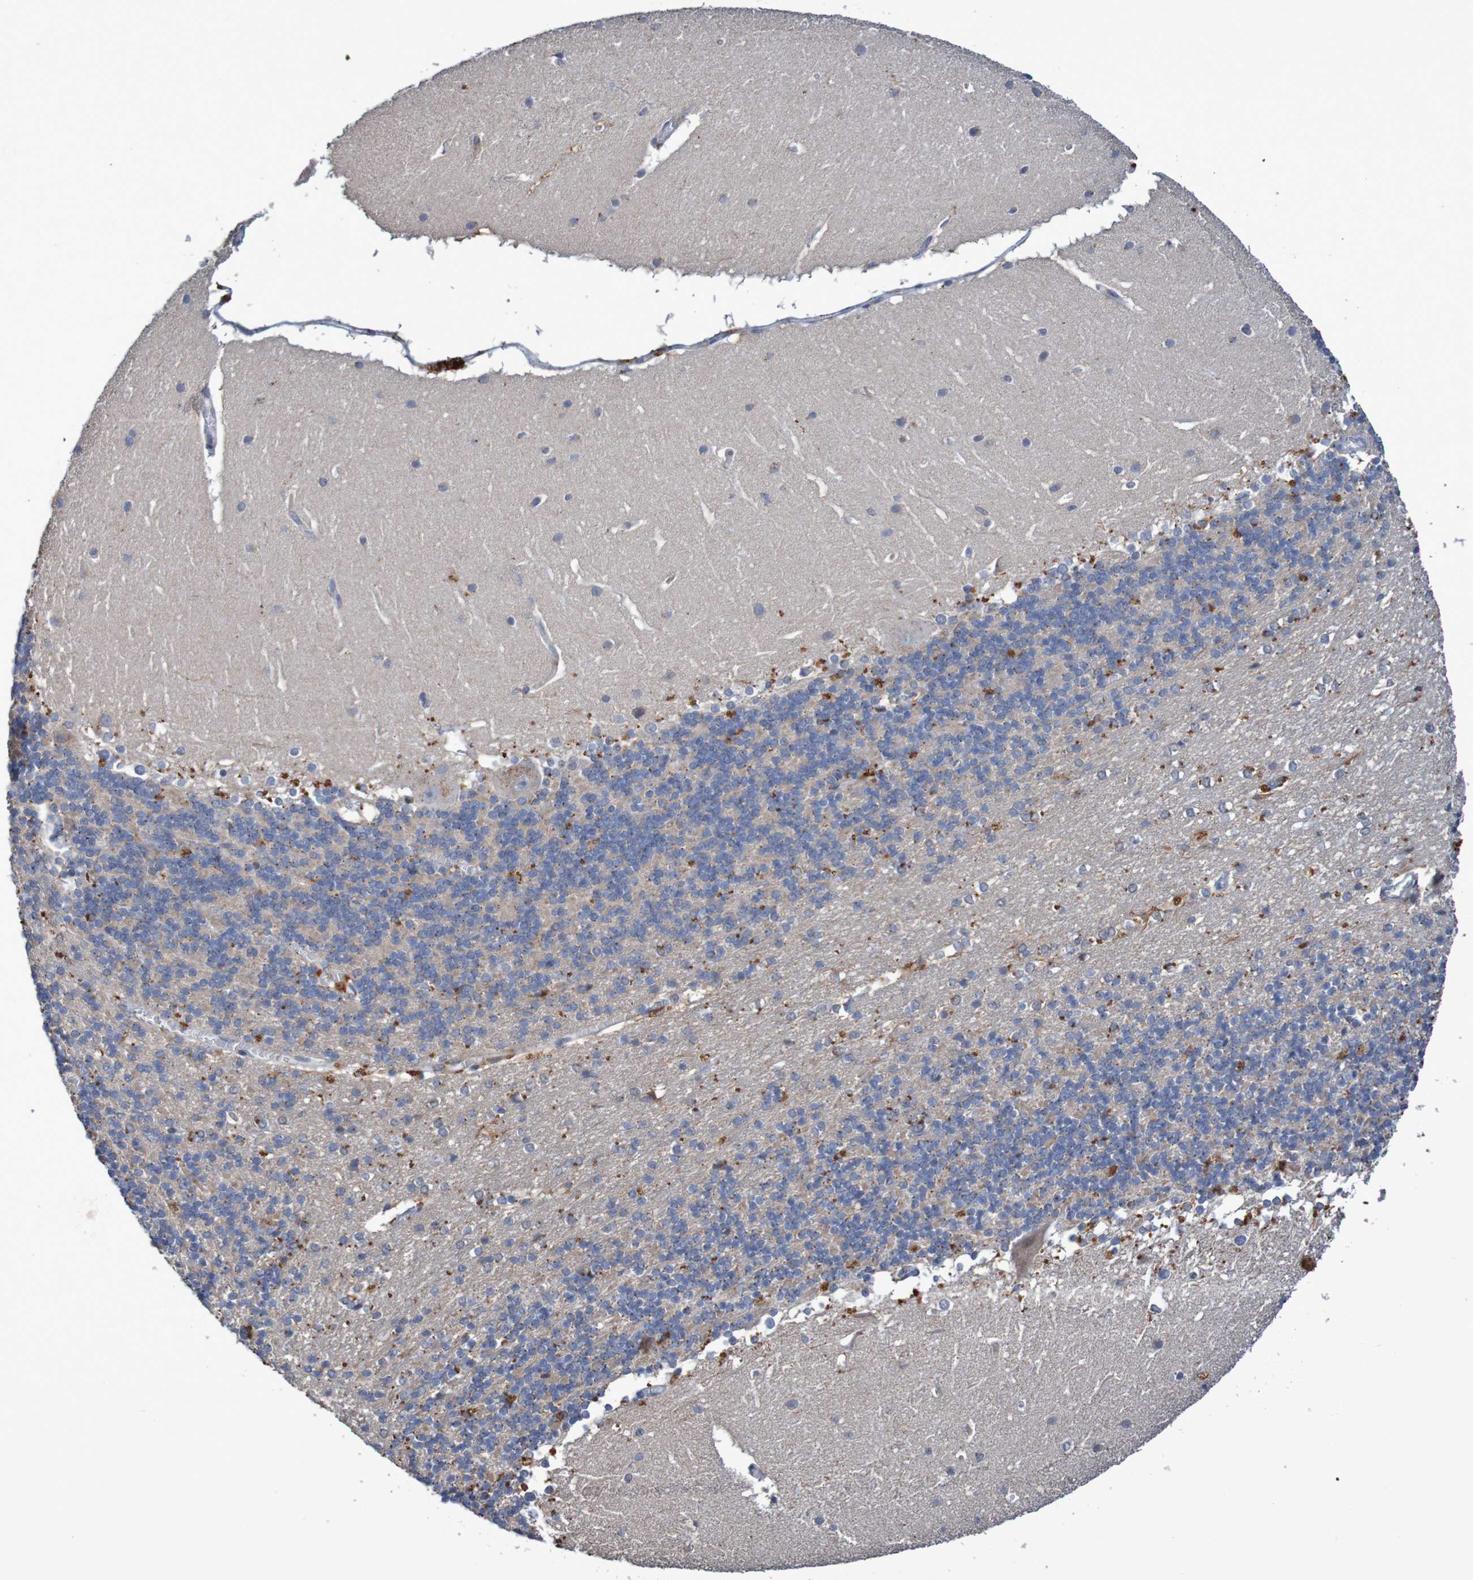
{"staining": {"intensity": "moderate", "quantity": "<25%", "location": "cytoplasmic/membranous"}, "tissue": "cerebellum", "cell_type": "Cells in granular layer", "image_type": "normal", "snomed": [{"axis": "morphology", "description": "Normal tissue, NOS"}, {"axis": "topography", "description": "Cerebellum"}], "caption": "Brown immunohistochemical staining in unremarkable cerebellum demonstrates moderate cytoplasmic/membranous expression in about <25% of cells in granular layer.", "gene": "FBP1", "patient": {"sex": "female", "age": 19}}